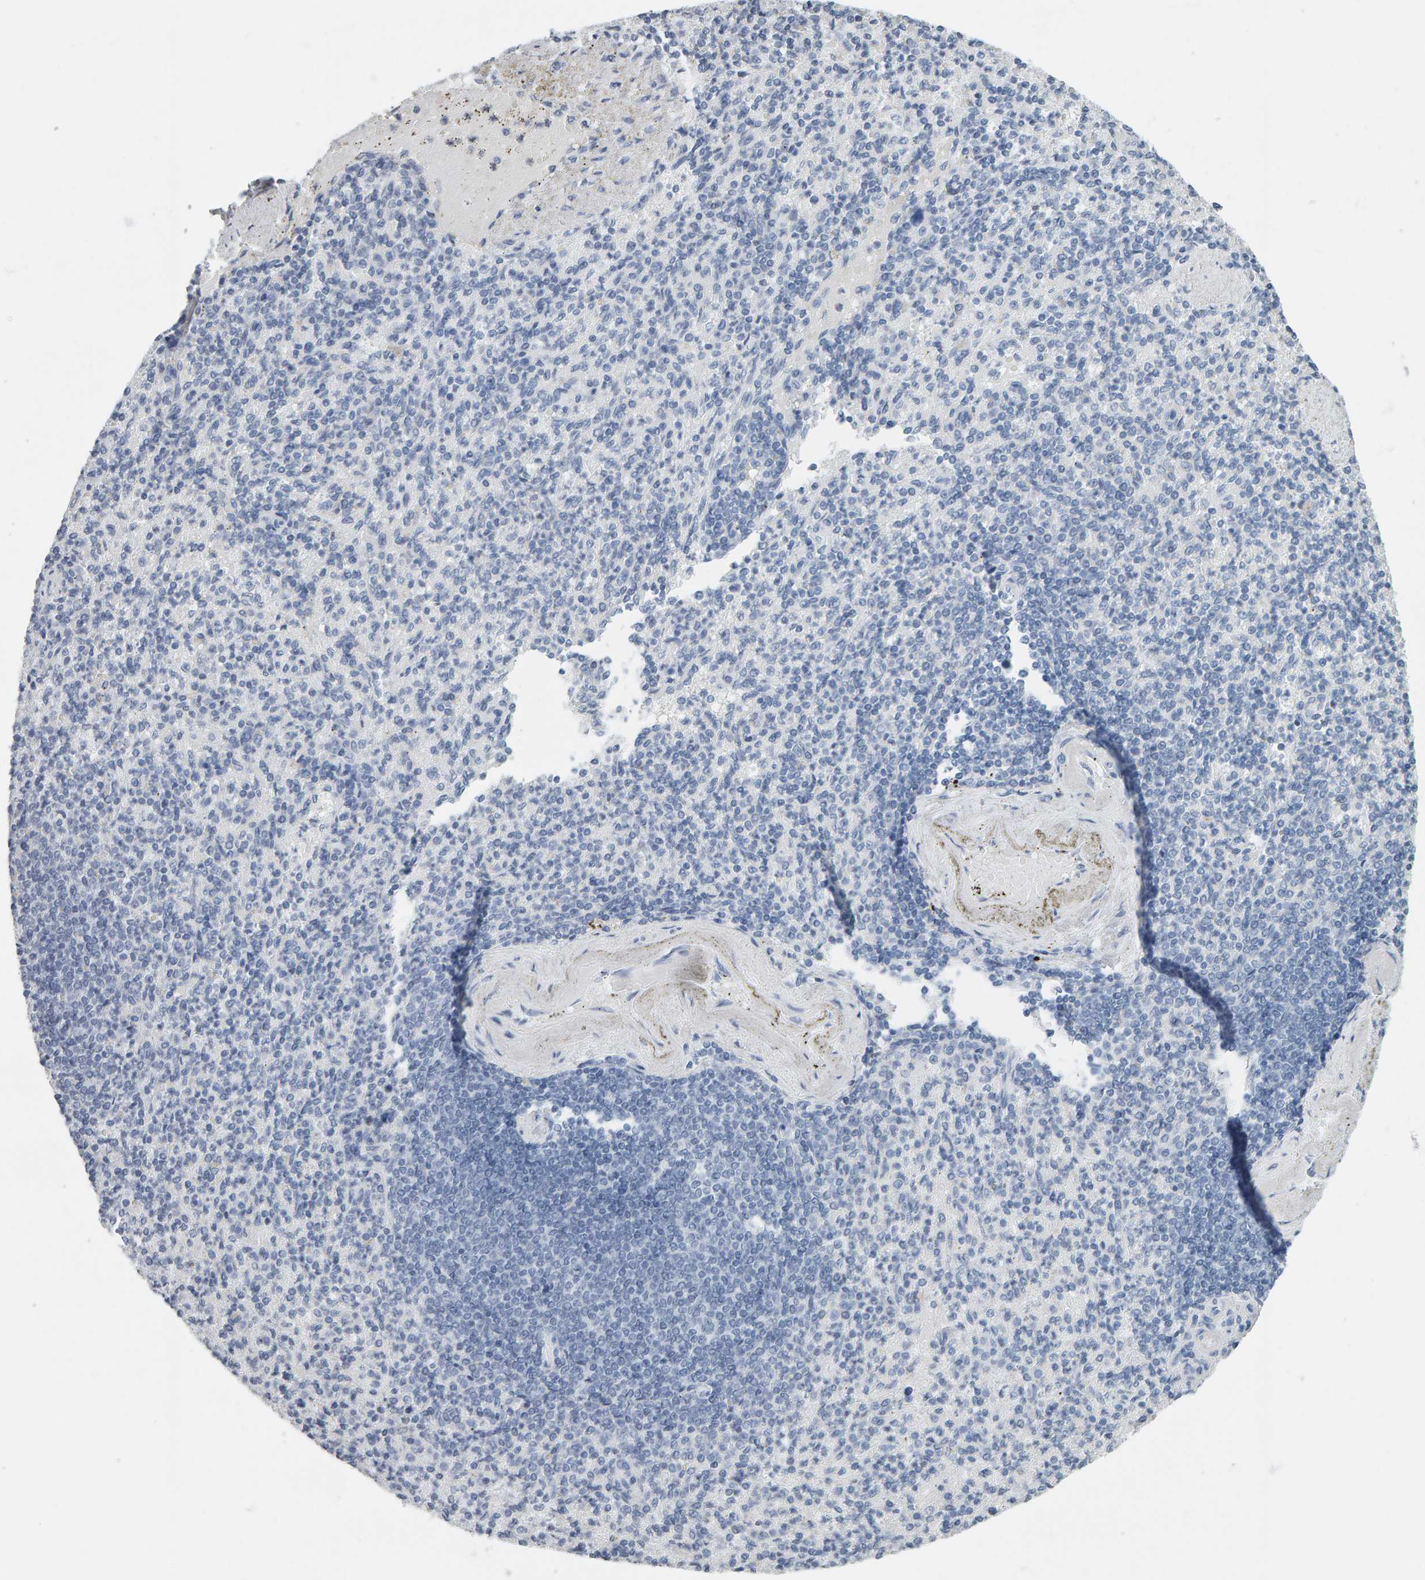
{"staining": {"intensity": "negative", "quantity": "none", "location": "none"}, "tissue": "spleen", "cell_type": "Cells in red pulp", "image_type": "normal", "snomed": [{"axis": "morphology", "description": "Normal tissue, NOS"}, {"axis": "topography", "description": "Spleen"}], "caption": "The histopathology image shows no significant positivity in cells in red pulp of spleen.", "gene": "SPACA3", "patient": {"sex": "female", "age": 74}}